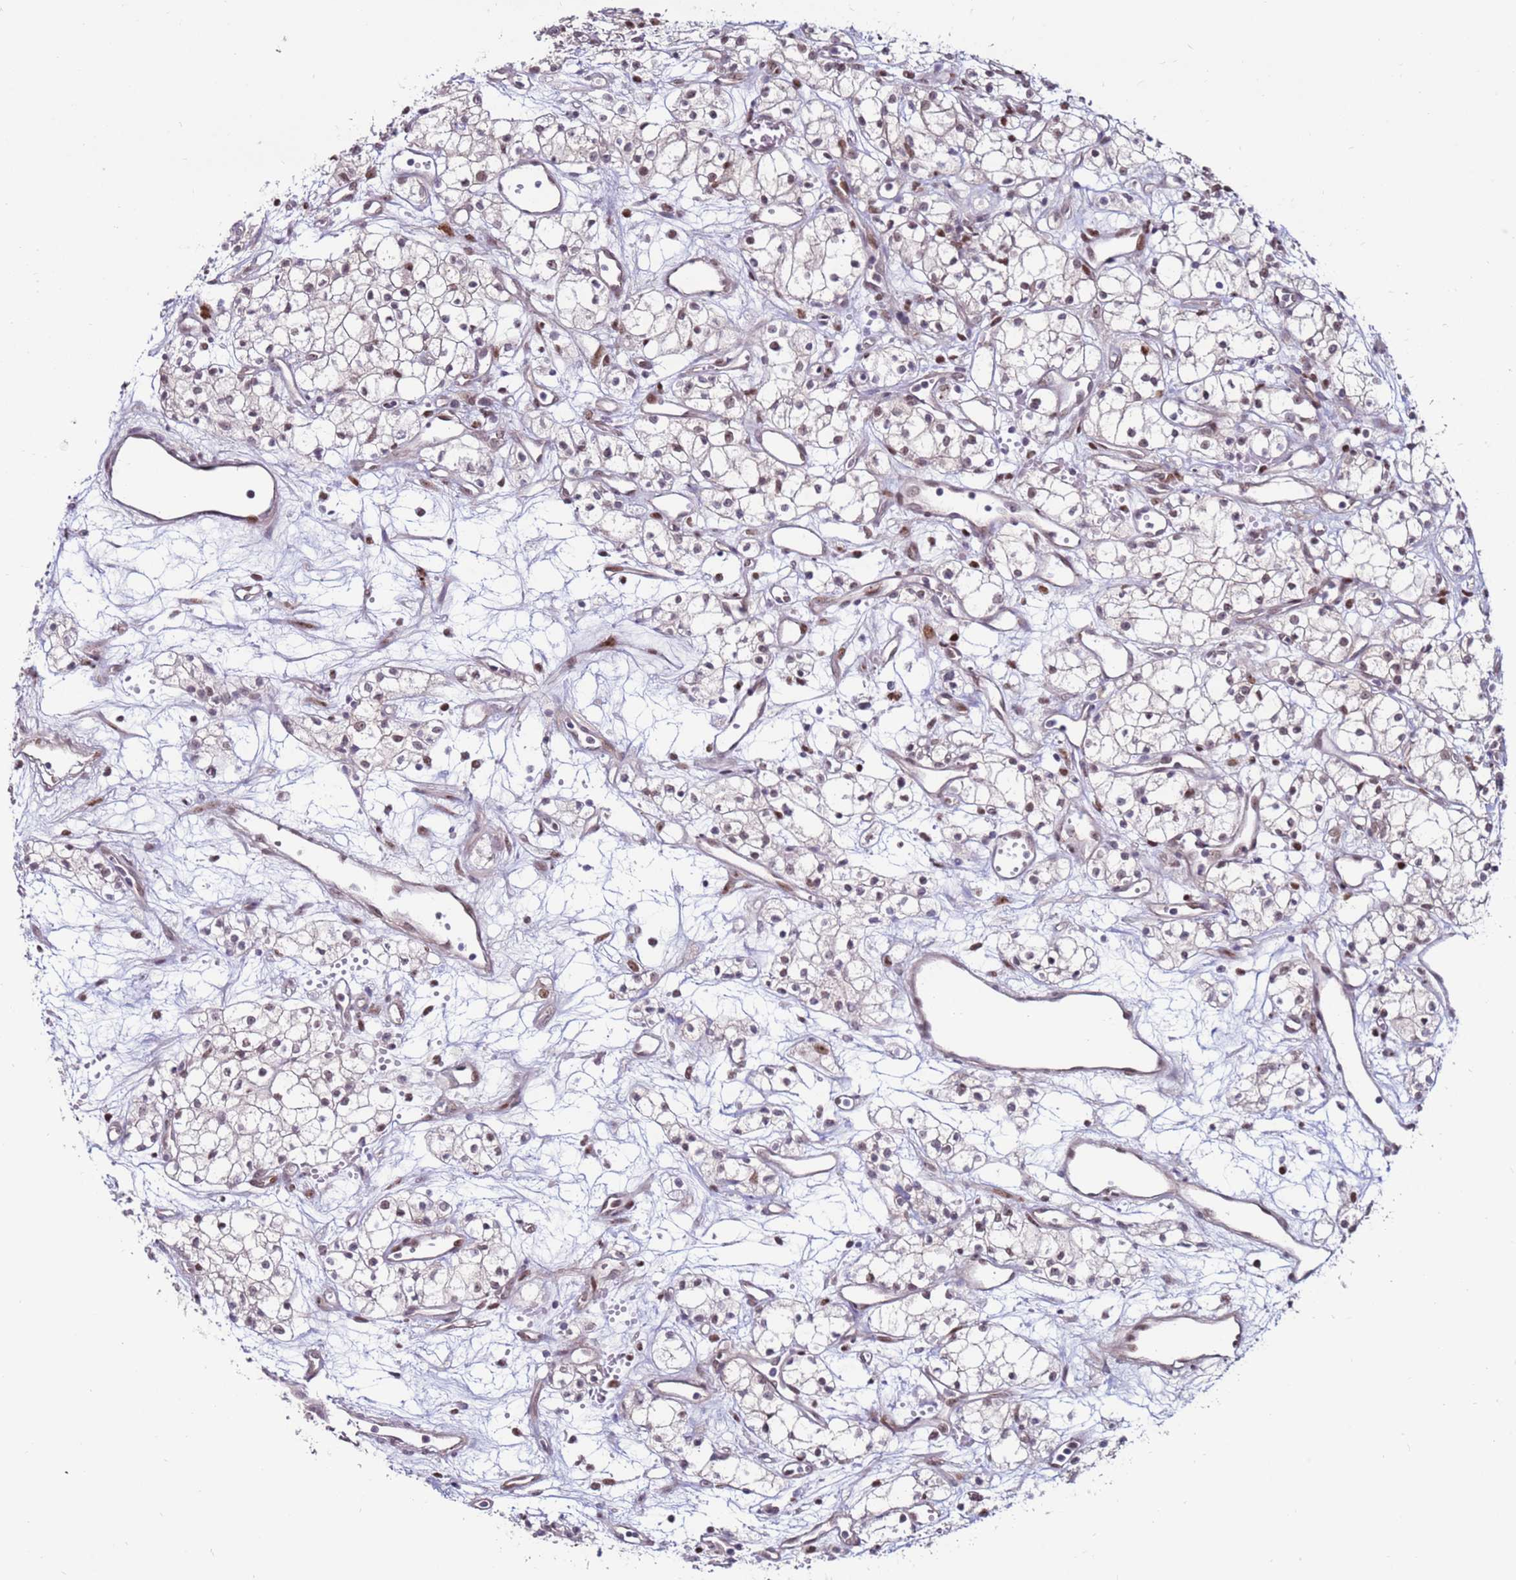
{"staining": {"intensity": "weak", "quantity": ">75%", "location": "nuclear"}, "tissue": "renal cancer", "cell_type": "Tumor cells", "image_type": "cancer", "snomed": [{"axis": "morphology", "description": "Adenocarcinoma, NOS"}, {"axis": "topography", "description": "Kidney"}], "caption": "IHC photomicrograph of neoplastic tissue: renal adenocarcinoma stained using immunohistochemistry reveals low levels of weak protein expression localized specifically in the nuclear of tumor cells, appearing as a nuclear brown color.", "gene": "KPNA4", "patient": {"sex": "male", "age": 59}}